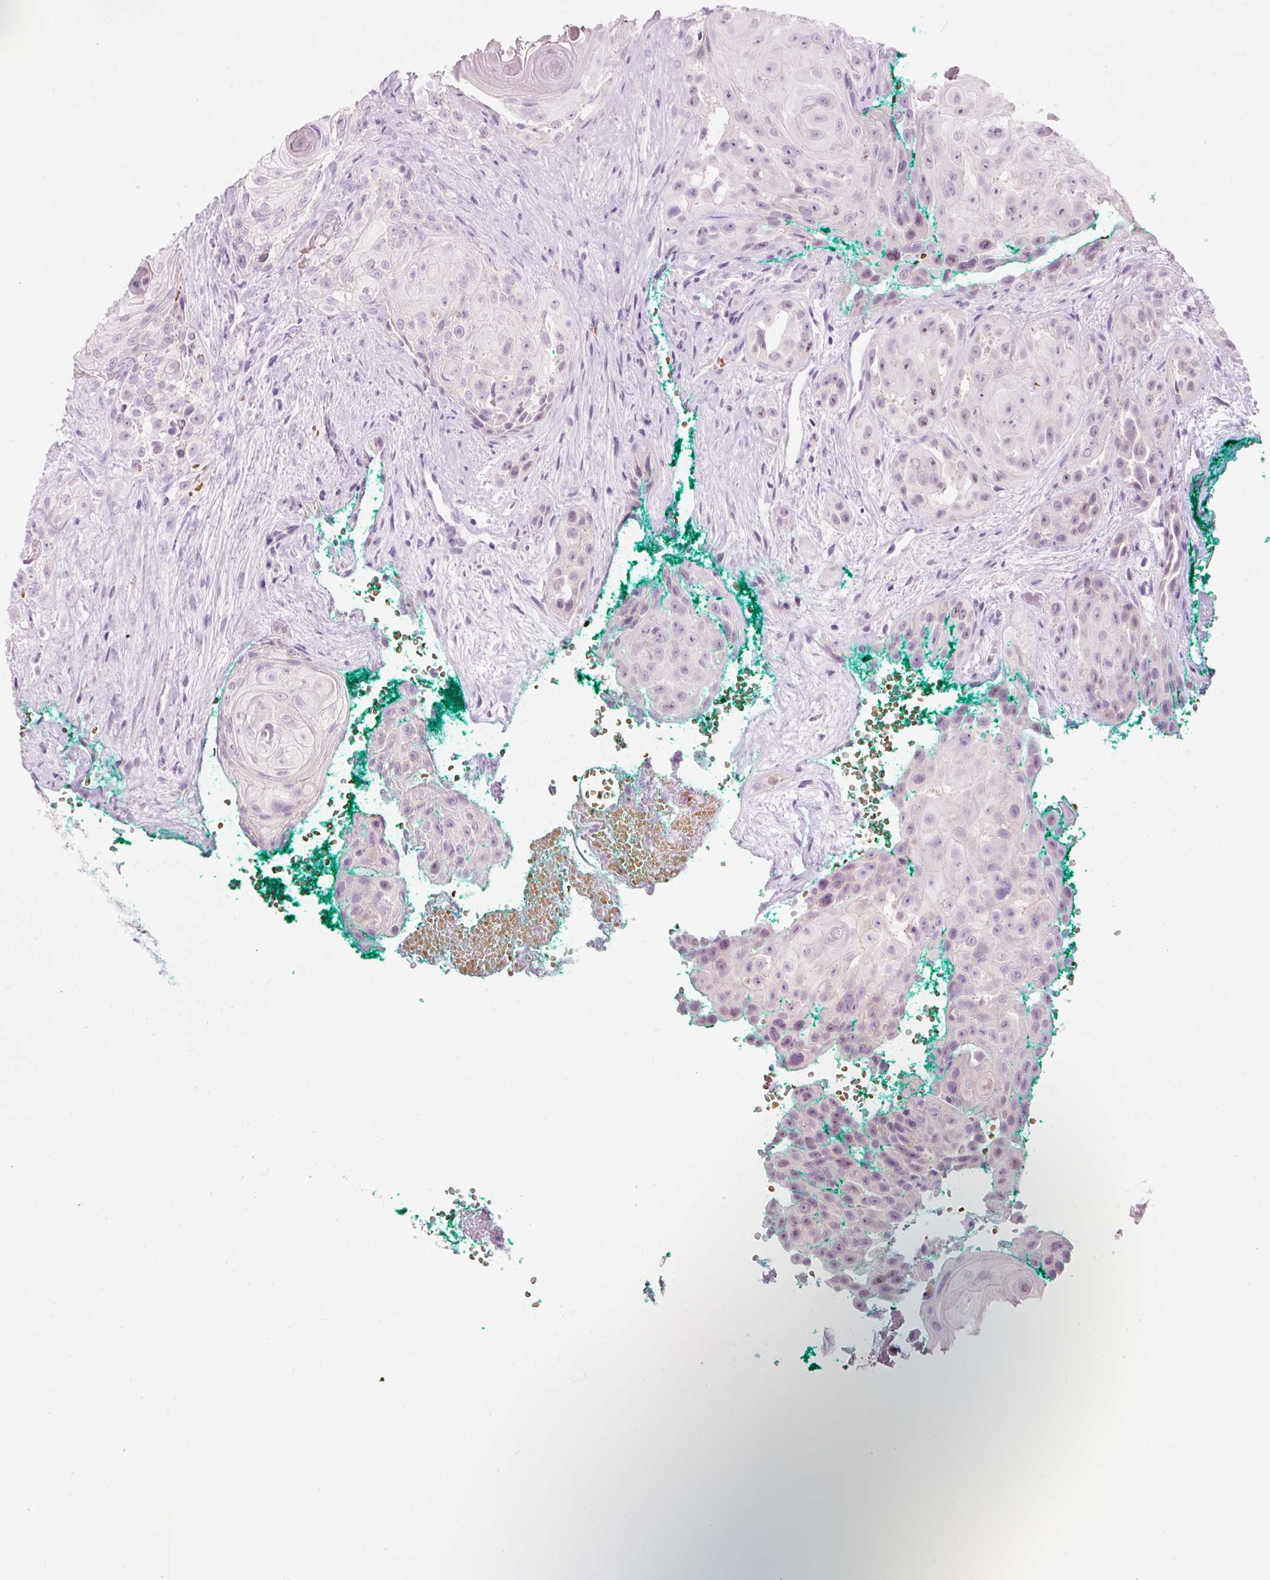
{"staining": {"intensity": "negative", "quantity": "none", "location": "none"}, "tissue": "head and neck cancer", "cell_type": "Tumor cells", "image_type": "cancer", "snomed": [{"axis": "morphology", "description": "Squamous cell carcinoma, NOS"}, {"axis": "topography", "description": "Head-Neck"}], "caption": "Immunohistochemistry (IHC) of human head and neck cancer (squamous cell carcinoma) shows no staining in tumor cells.", "gene": "DHRS11", "patient": {"sex": "male", "age": 83}}